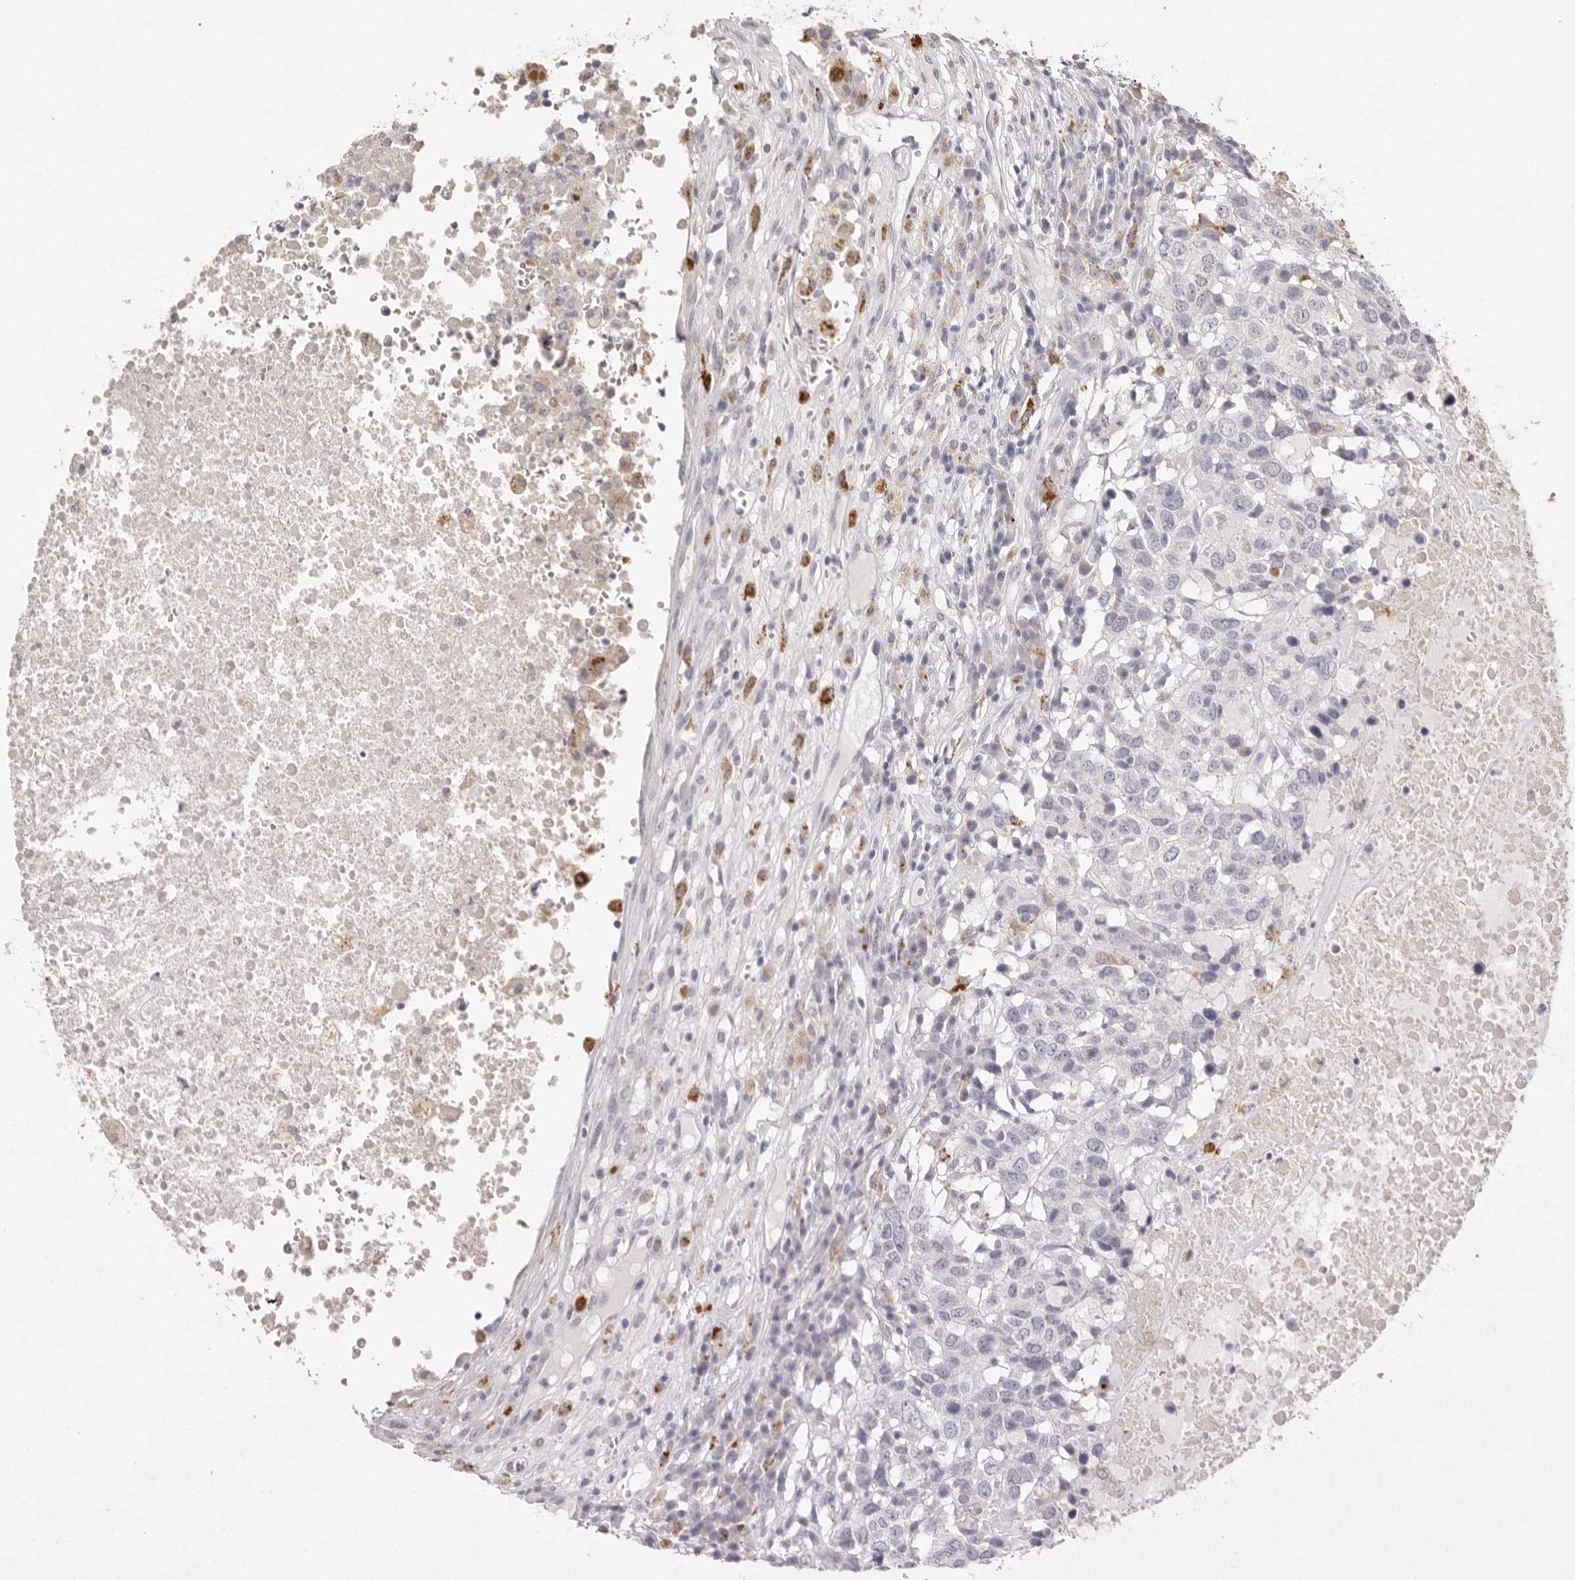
{"staining": {"intensity": "negative", "quantity": "none", "location": "none"}, "tissue": "head and neck cancer", "cell_type": "Tumor cells", "image_type": "cancer", "snomed": [{"axis": "morphology", "description": "Squamous cell carcinoma, NOS"}, {"axis": "topography", "description": "Head-Neck"}], "caption": "There is no significant expression in tumor cells of head and neck squamous cell carcinoma. Nuclei are stained in blue.", "gene": "FAM185A", "patient": {"sex": "male", "age": 66}}